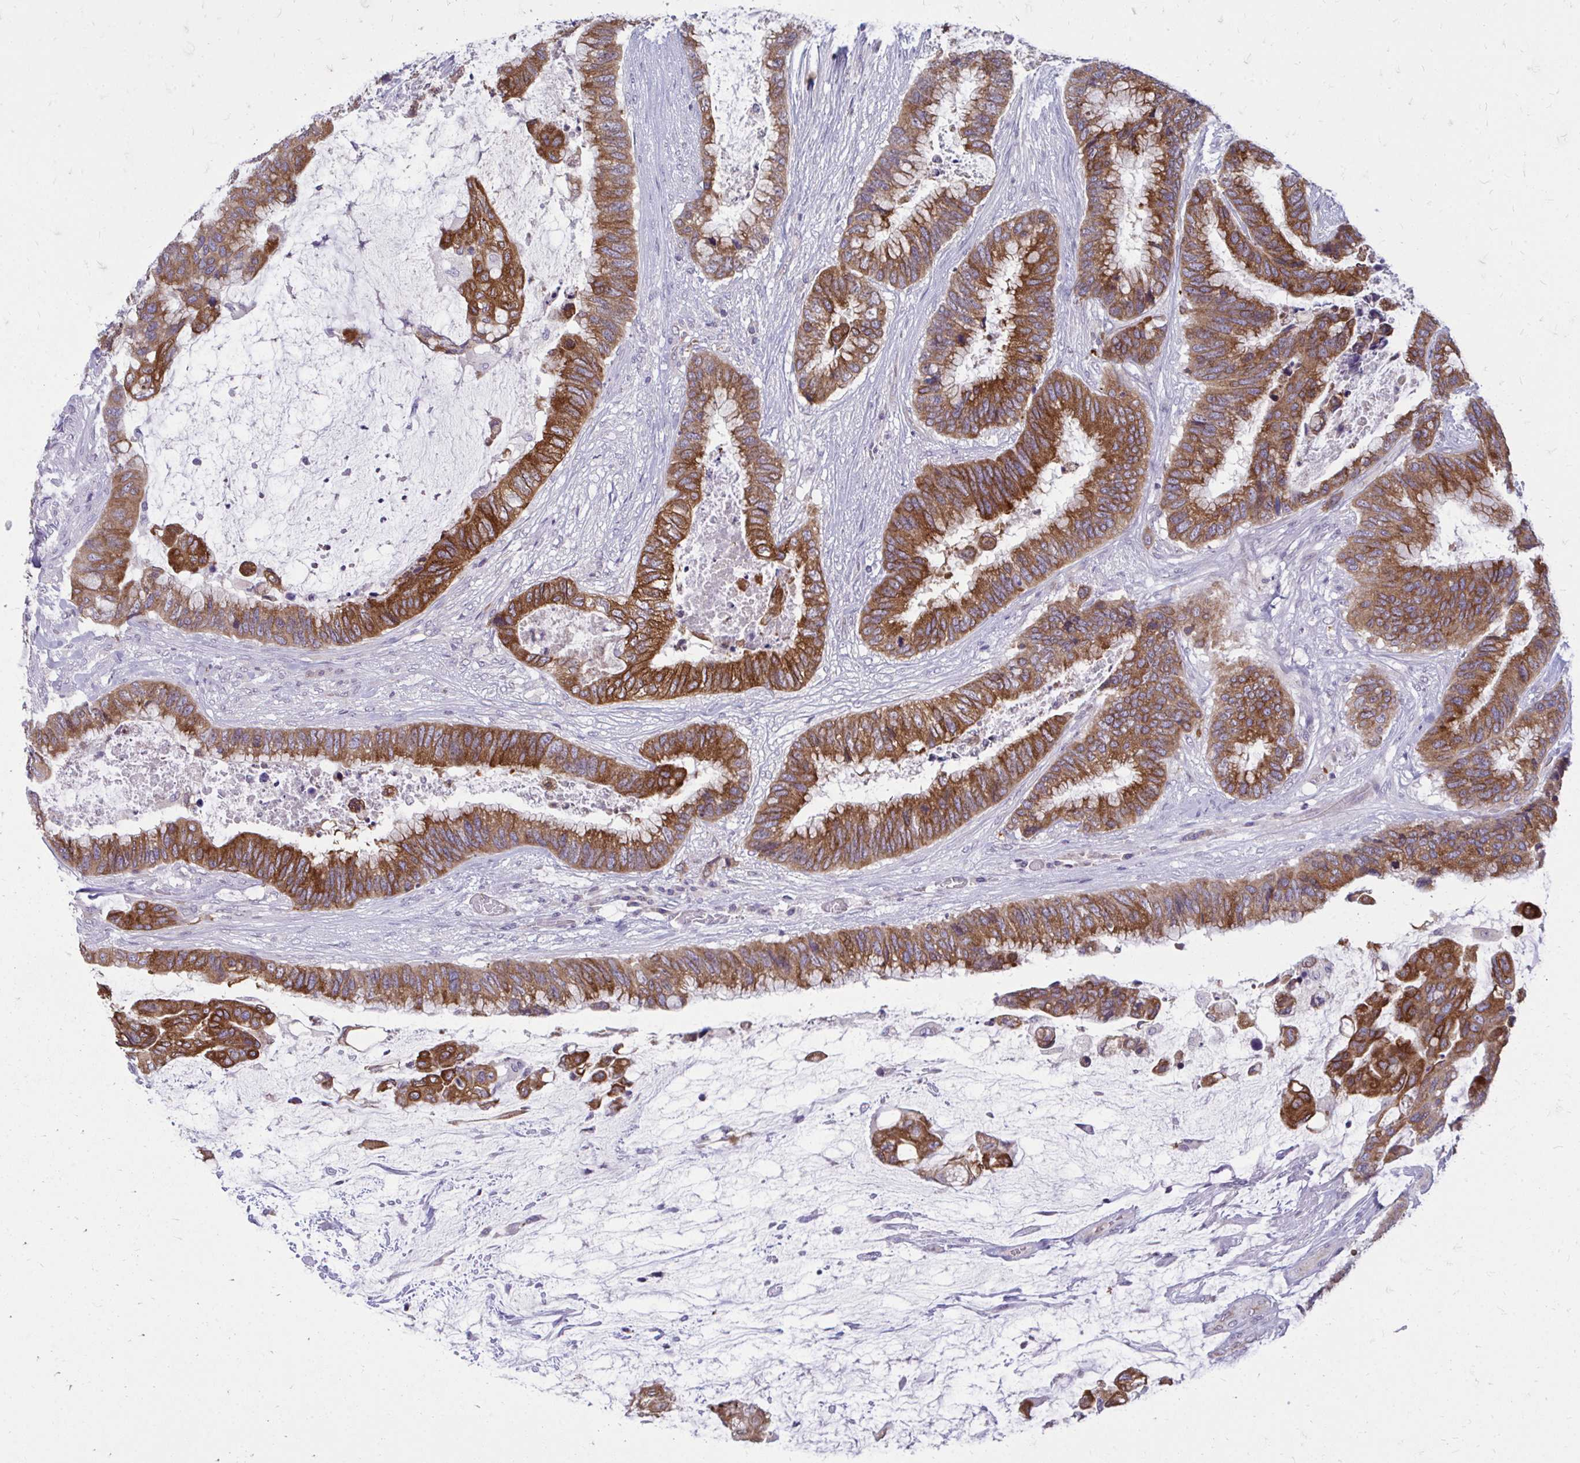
{"staining": {"intensity": "strong", "quantity": ">75%", "location": "cytoplasmic/membranous"}, "tissue": "colorectal cancer", "cell_type": "Tumor cells", "image_type": "cancer", "snomed": [{"axis": "morphology", "description": "Adenocarcinoma, NOS"}, {"axis": "topography", "description": "Rectum"}], "caption": "The histopathology image displays a brown stain indicating the presence of a protein in the cytoplasmic/membranous of tumor cells in adenocarcinoma (colorectal).", "gene": "ACSL5", "patient": {"sex": "female", "age": 59}}